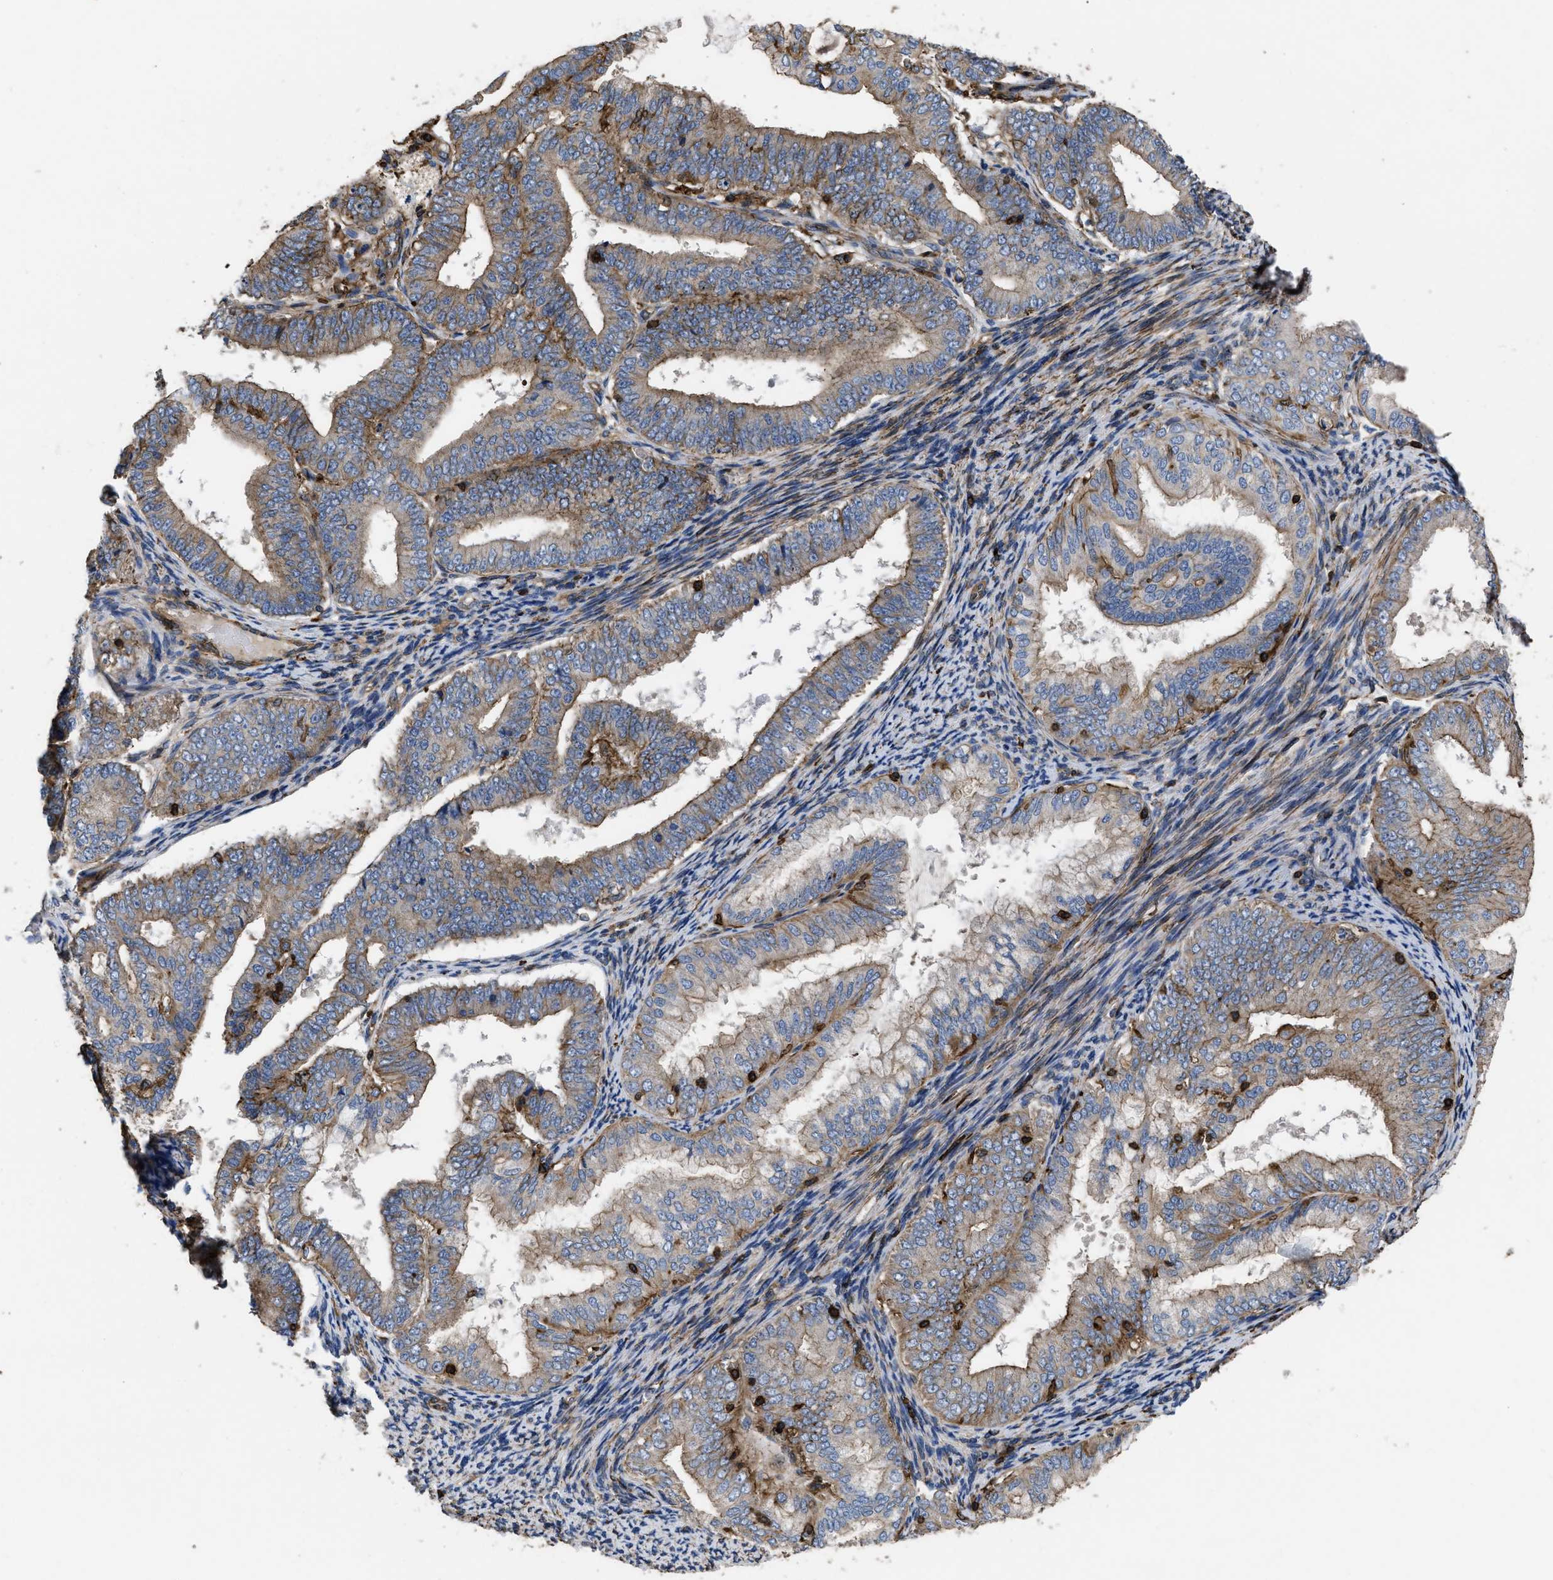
{"staining": {"intensity": "moderate", "quantity": ">75%", "location": "cytoplasmic/membranous"}, "tissue": "endometrial cancer", "cell_type": "Tumor cells", "image_type": "cancer", "snomed": [{"axis": "morphology", "description": "Adenocarcinoma, NOS"}, {"axis": "topography", "description": "Endometrium"}], "caption": "Human endometrial cancer stained with a protein marker demonstrates moderate staining in tumor cells.", "gene": "SCUBE2", "patient": {"sex": "female", "age": 63}}